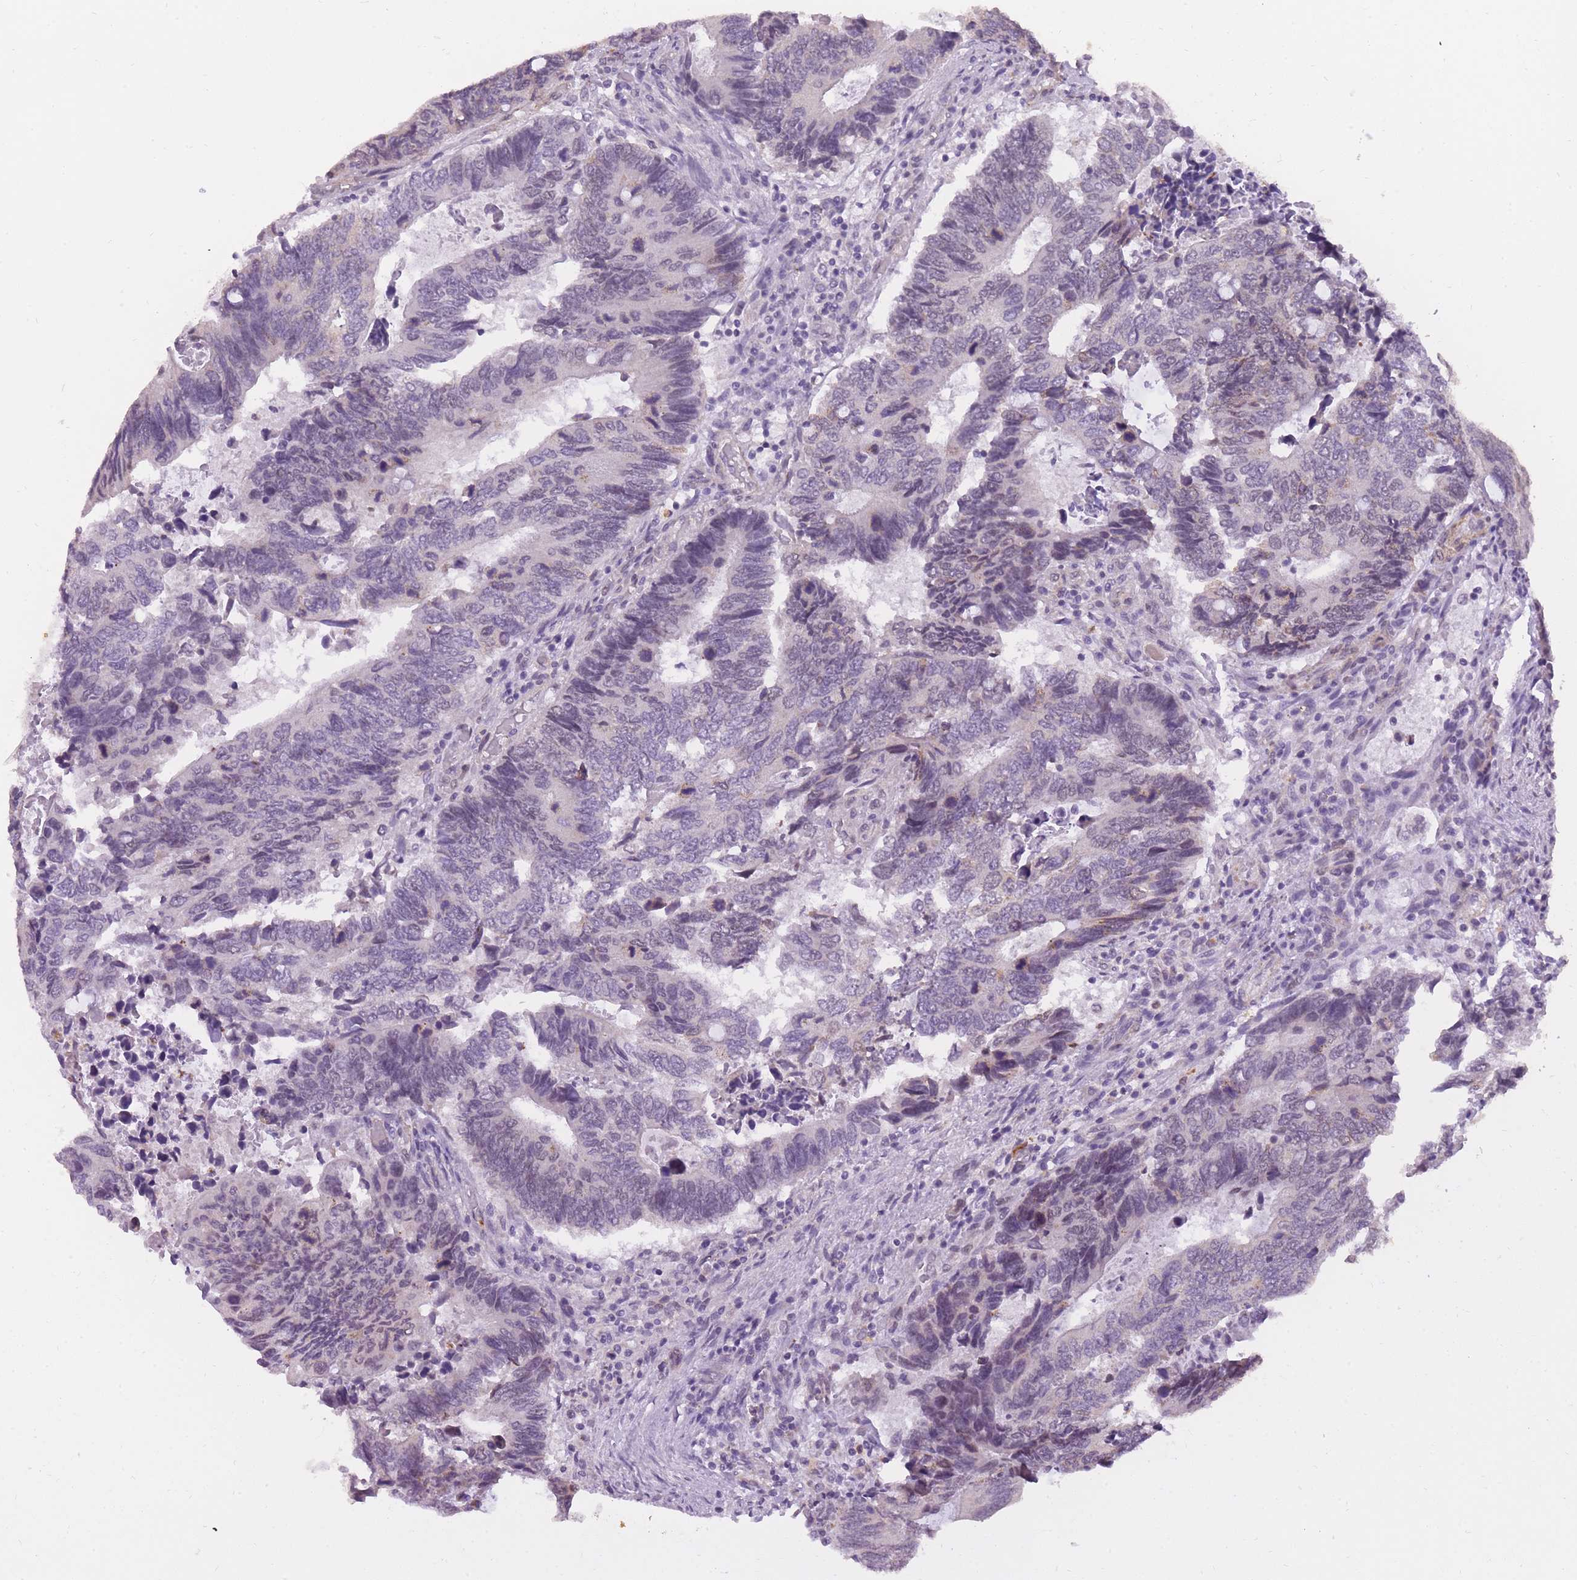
{"staining": {"intensity": "weak", "quantity": "<25%", "location": "nuclear"}, "tissue": "colorectal cancer", "cell_type": "Tumor cells", "image_type": "cancer", "snomed": [{"axis": "morphology", "description": "Adenocarcinoma, NOS"}, {"axis": "topography", "description": "Colon"}], "caption": "A high-resolution histopathology image shows immunohistochemistry (IHC) staining of colorectal adenocarcinoma, which exhibits no significant positivity in tumor cells. Brightfield microscopy of immunohistochemistry stained with DAB (3,3'-diaminobenzidine) (brown) and hematoxylin (blue), captured at high magnification.", "gene": "TIGD1", "patient": {"sex": "male", "age": 87}}